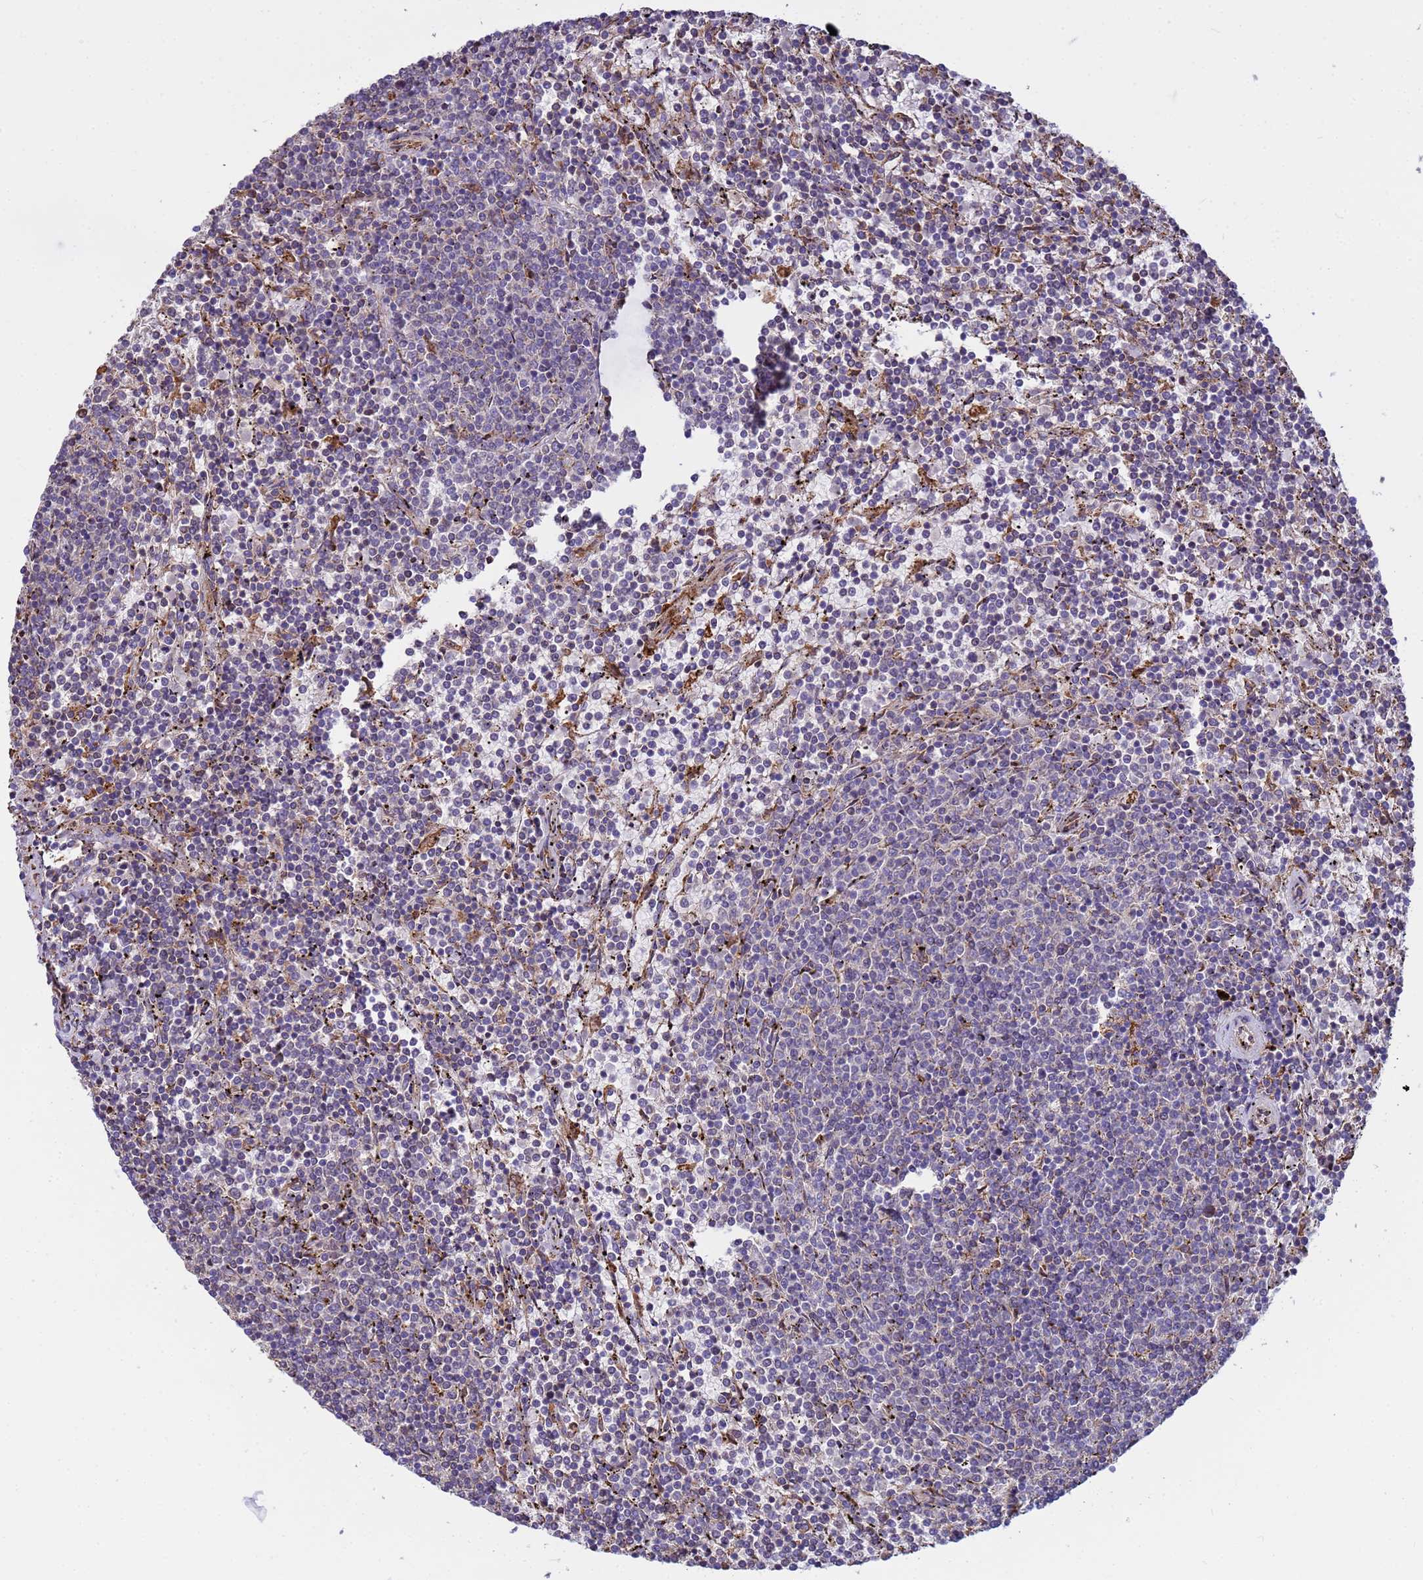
{"staining": {"intensity": "negative", "quantity": "none", "location": "none"}, "tissue": "lymphoma", "cell_type": "Tumor cells", "image_type": "cancer", "snomed": [{"axis": "morphology", "description": "Malignant lymphoma, non-Hodgkin's type, Low grade"}, {"axis": "topography", "description": "Spleen"}], "caption": "There is no significant staining in tumor cells of lymphoma. The staining is performed using DAB (3,3'-diaminobenzidine) brown chromogen with nuclei counter-stained in using hematoxylin.", "gene": "THAP5", "patient": {"sex": "female", "age": 50}}